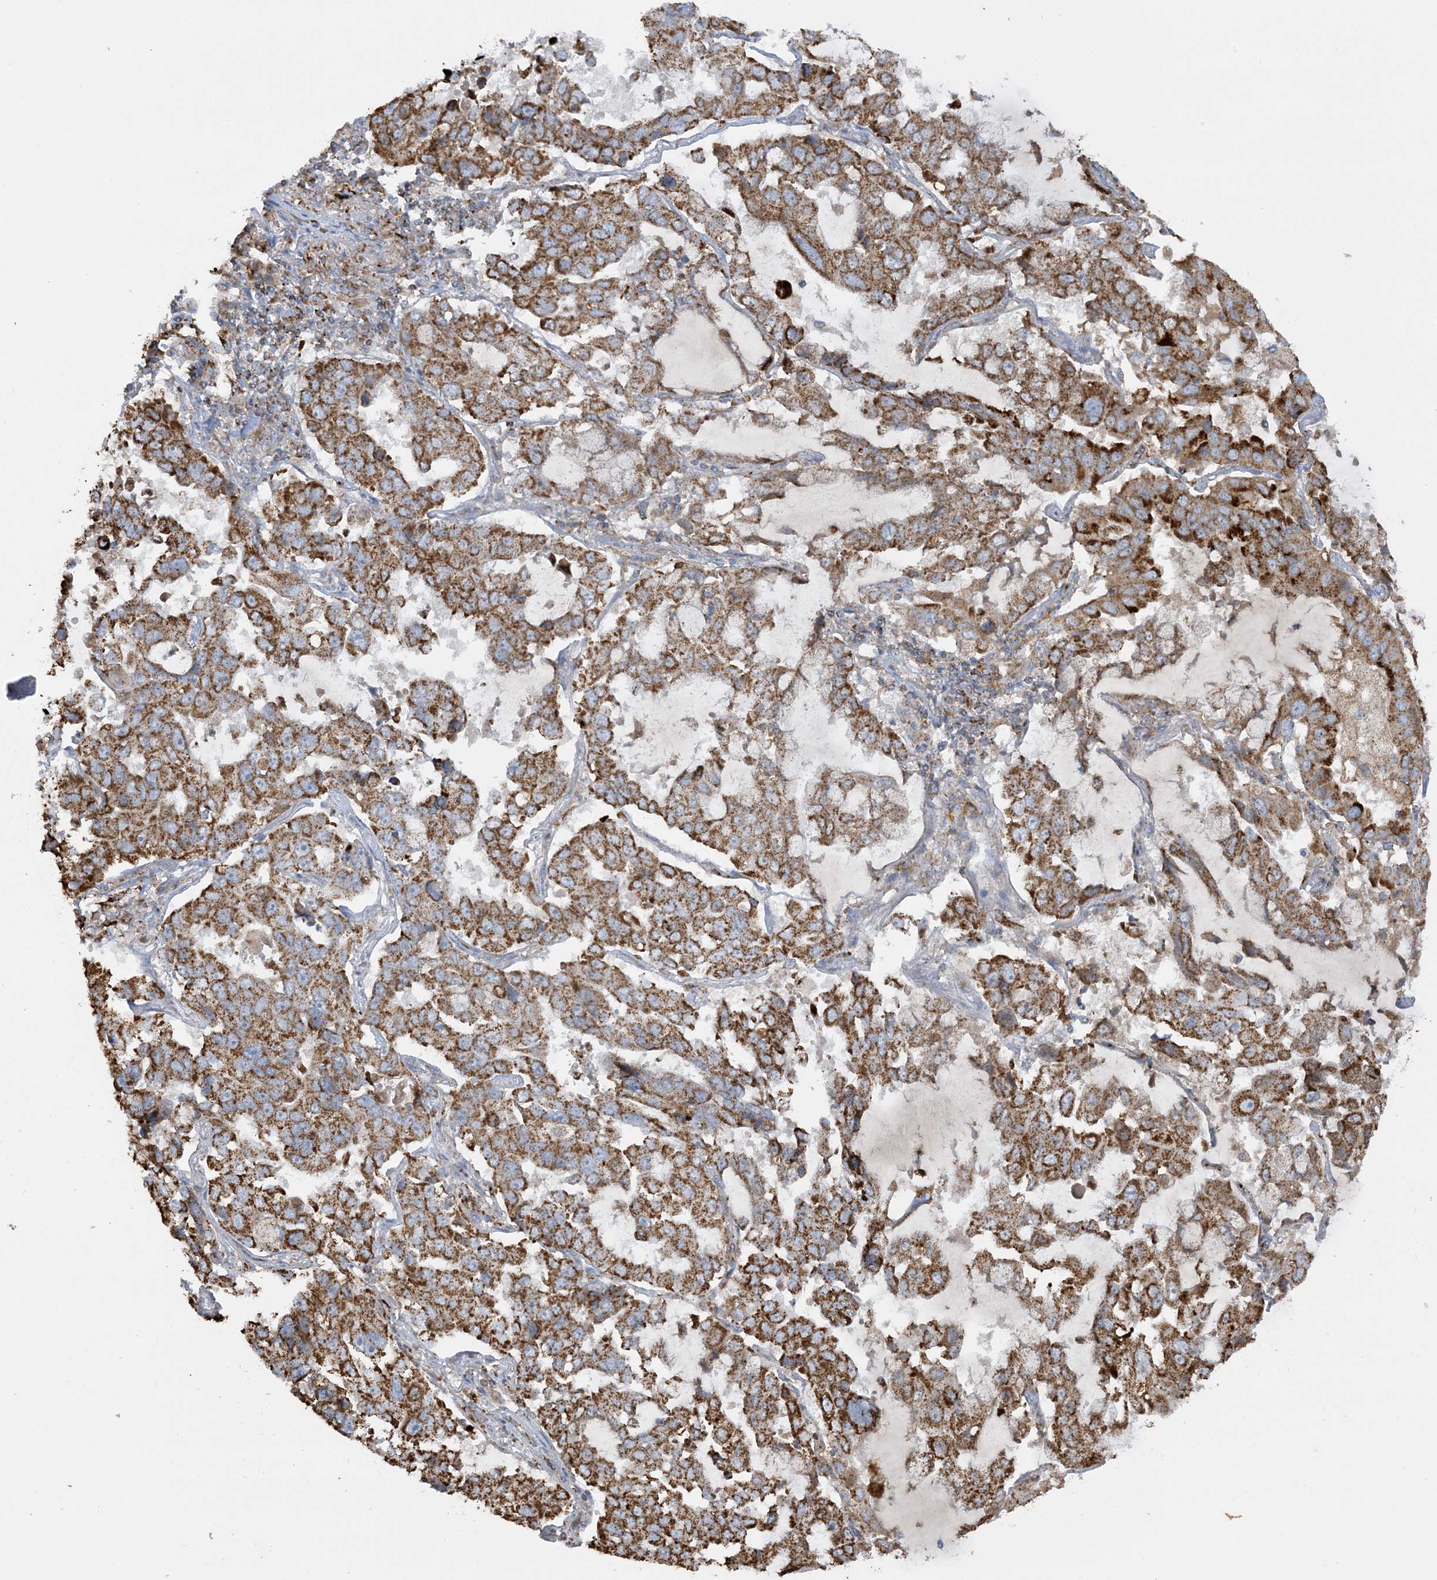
{"staining": {"intensity": "moderate", "quantity": ">75%", "location": "cytoplasmic/membranous"}, "tissue": "lung cancer", "cell_type": "Tumor cells", "image_type": "cancer", "snomed": [{"axis": "morphology", "description": "Adenocarcinoma, NOS"}, {"axis": "topography", "description": "Lung"}], "caption": "Moderate cytoplasmic/membranous protein positivity is present in approximately >75% of tumor cells in lung cancer (adenocarcinoma).", "gene": "AGA", "patient": {"sex": "male", "age": 64}}